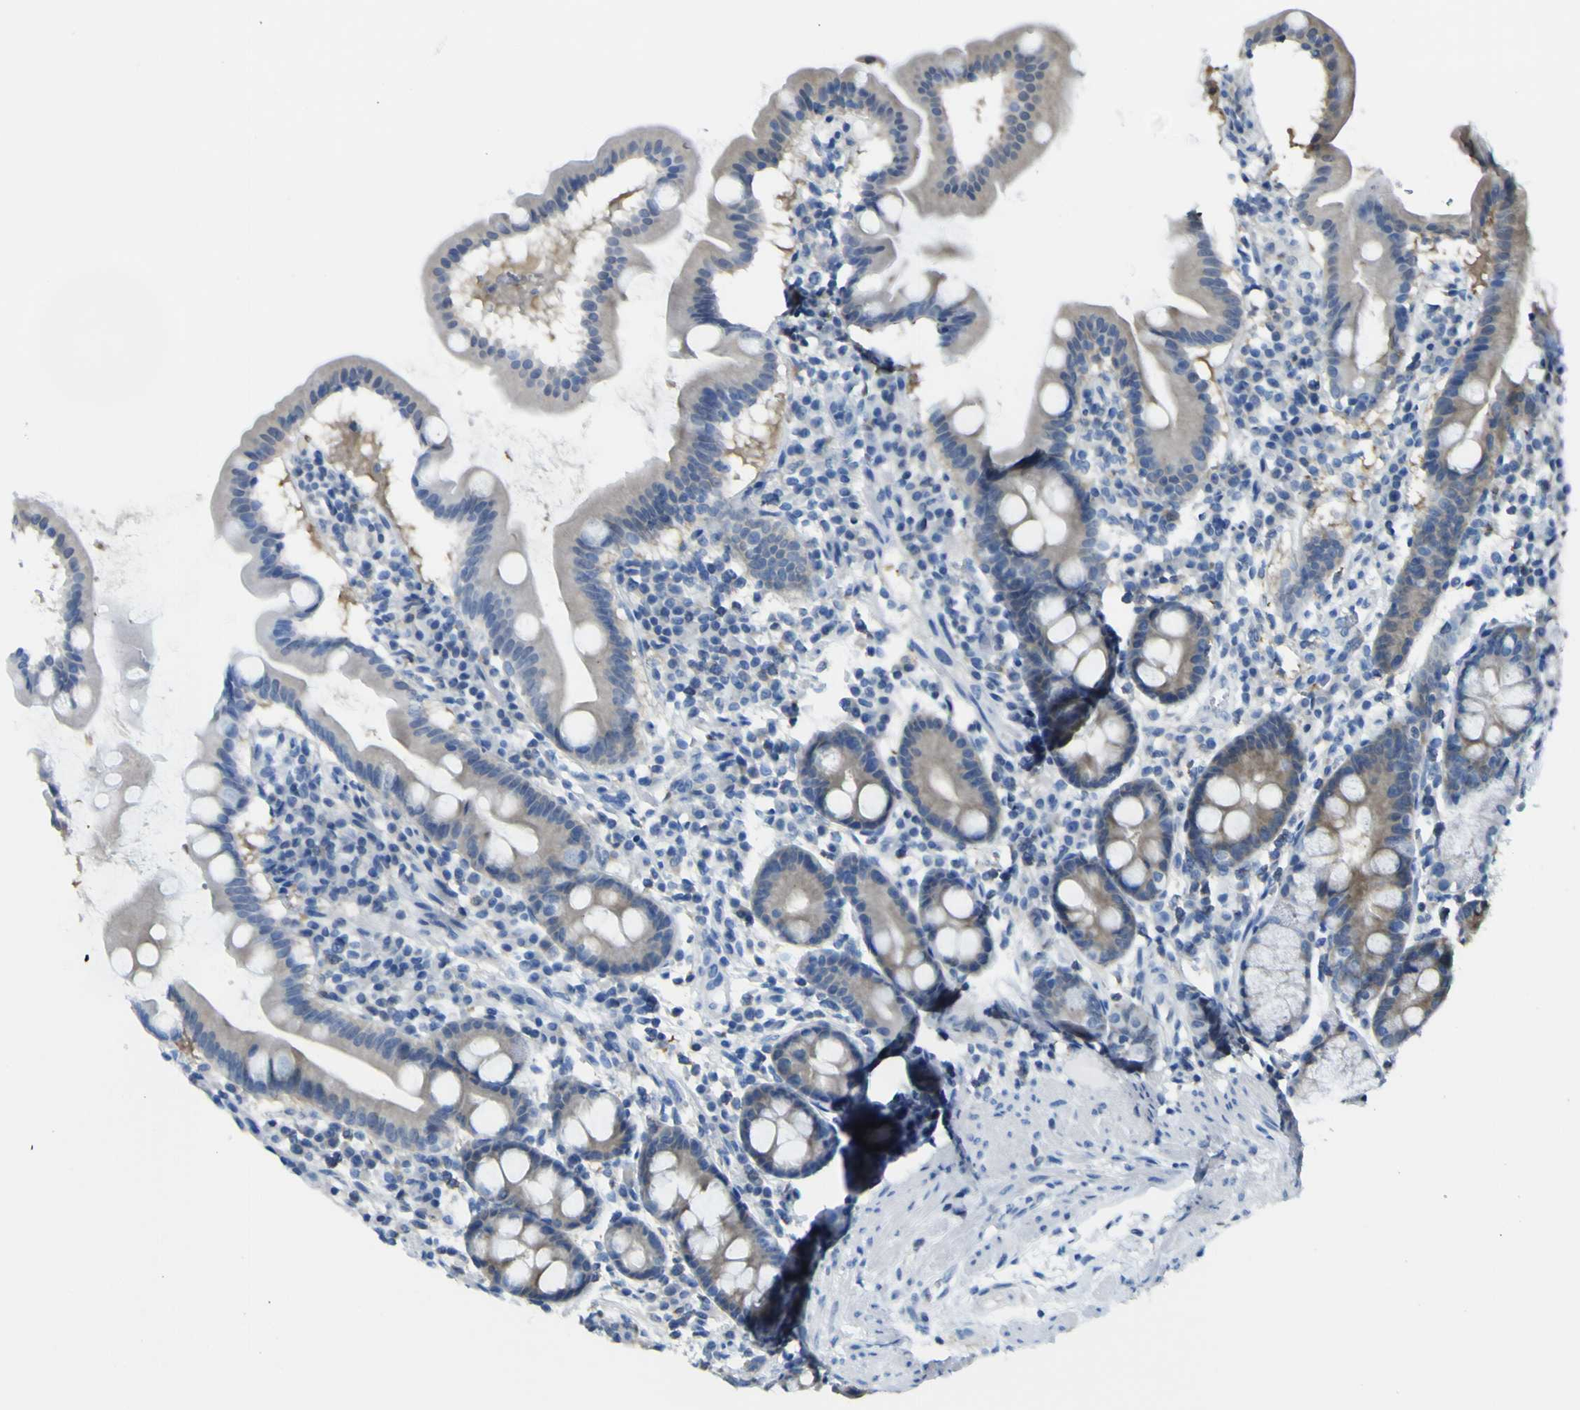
{"staining": {"intensity": "negative", "quantity": "none", "location": "none"}, "tissue": "duodenum", "cell_type": "Glandular cells", "image_type": "normal", "snomed": [{"axis": "morphology", "description": "Normal tissue, NOS"}, {"axis": "topography", "description": "Duodenum"}], "caption": "This micrograph is of unremarkable duodenum stained with immunohistochemistry (IHC) to label a protein in brown with the nuclei are counter-stained blue. There is no positivity in glandular cells.", "gene": "ABHD3", "patient": {"sex": "male", "age": 50}}